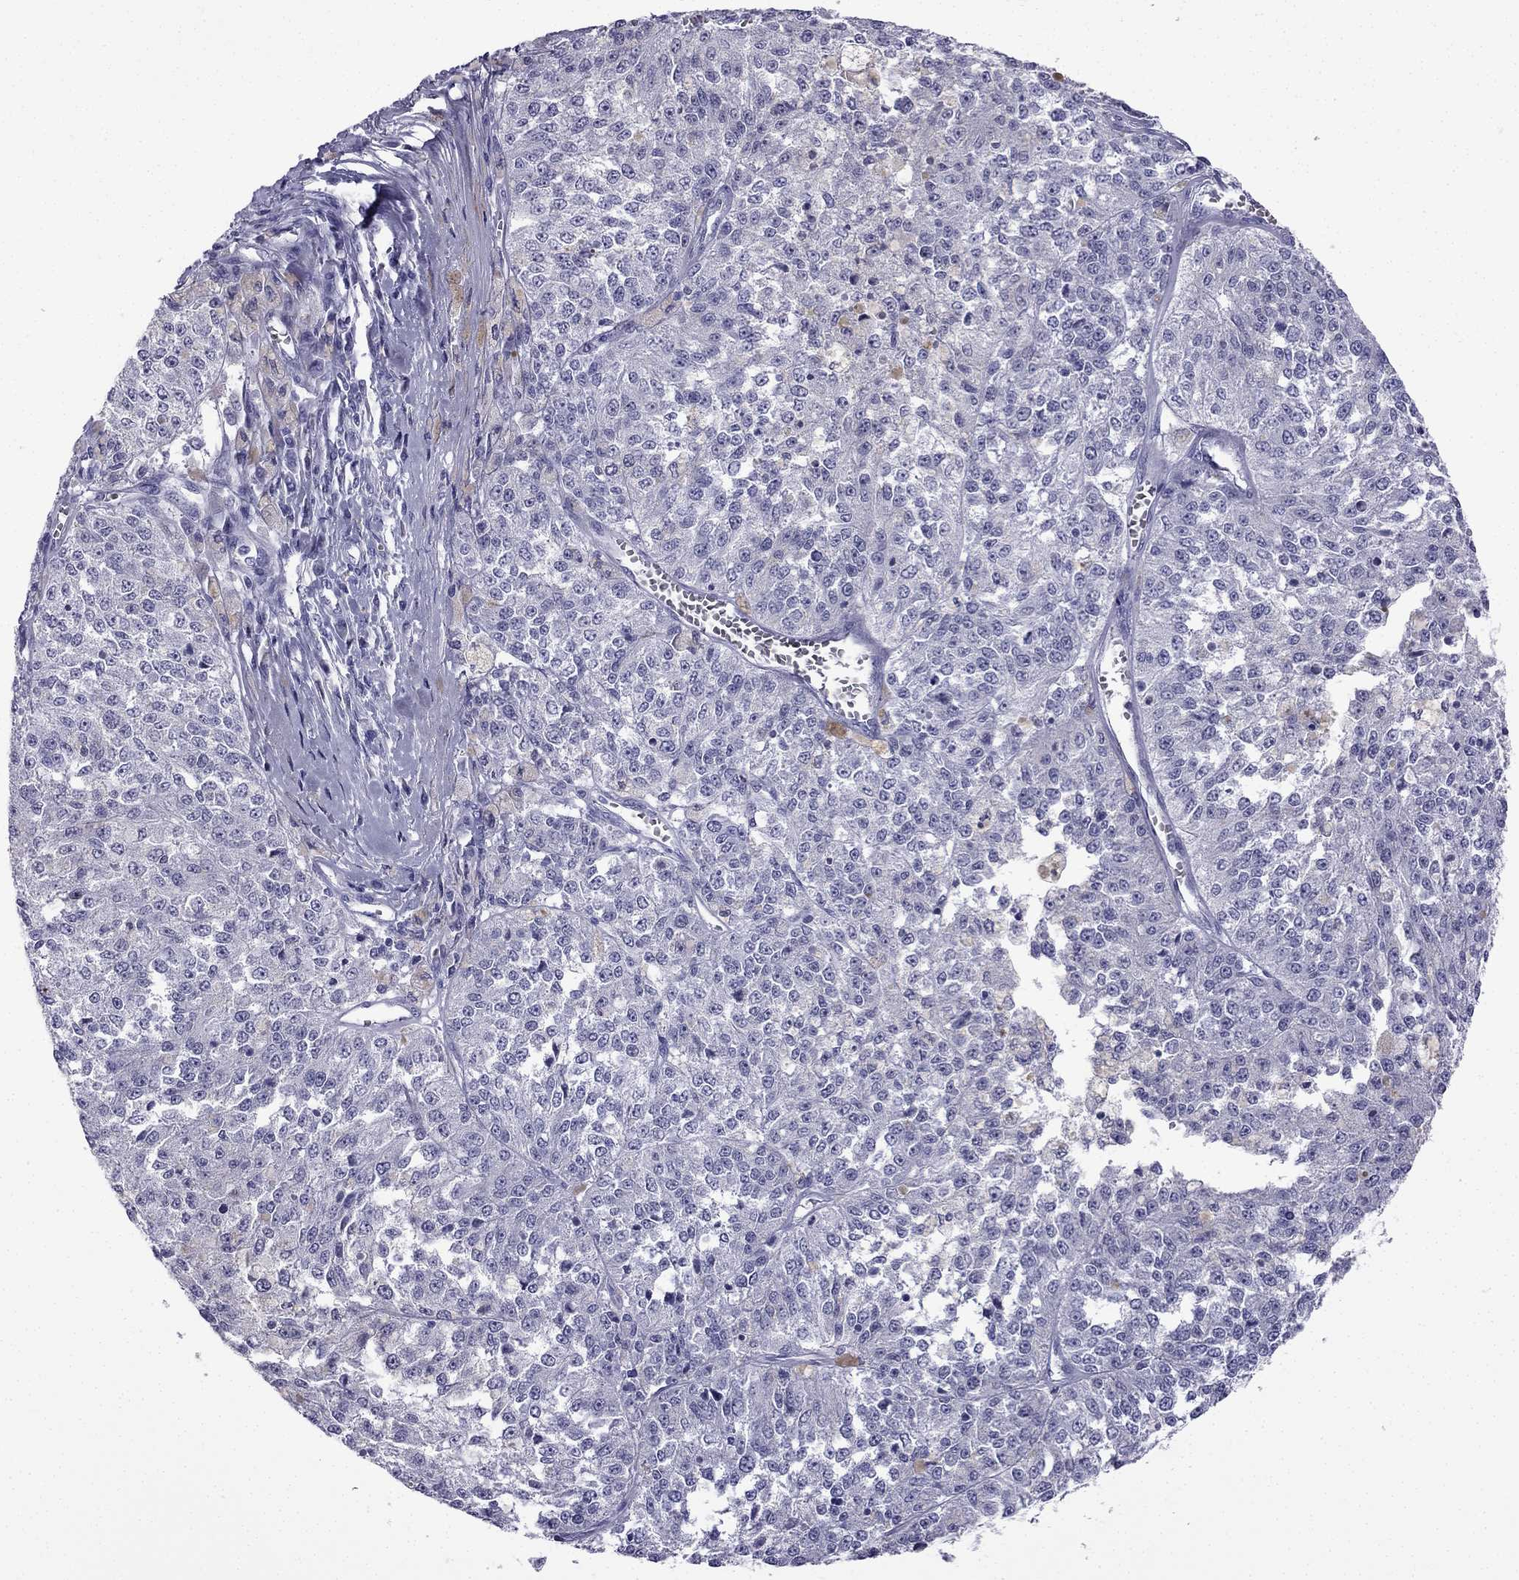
{"staining": {"intensity": "negative", "quantity": "none", "location": "none"}, "tissue": "melanoma", "cell_type": "Tumor cells", "image_type": "cancer", "snomed": [{"axis": "morphology", "description": "Malignant melanoma, Metastatic site"}, {"axis": "topography", "description": "Lymph node"}], "caption": "Tumor cells are negative for brown protein staining in melanoma.", "gene": "GJA8", "patient": {"sex": "female", "age": 64}}